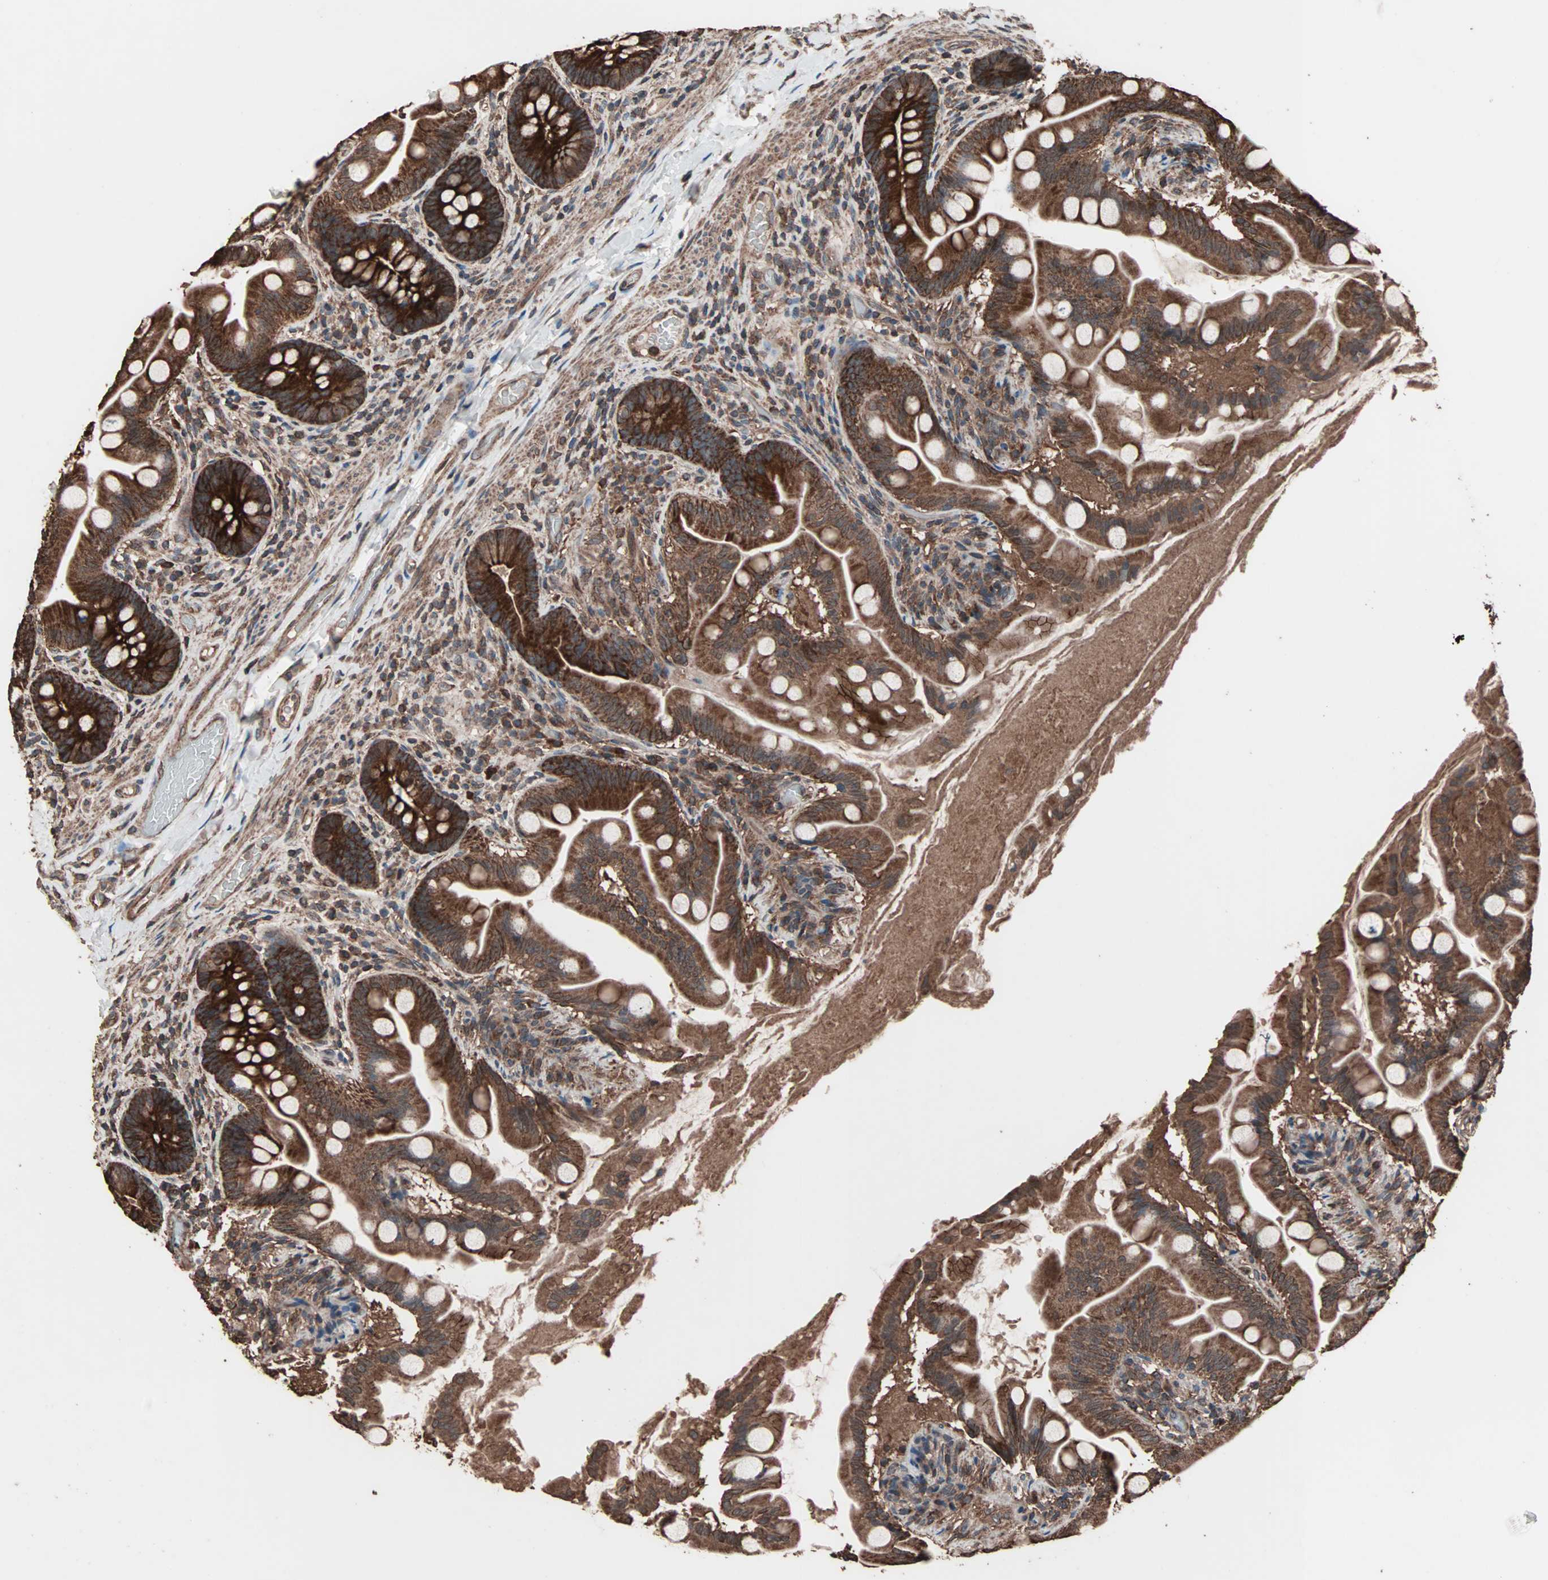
{"staining": {"intensity": "strong", "quantity": ">75%", "location": "cytoplasmic/membranous"}, "tissue": "small intestine", "cell_type": "Glandular cells", "image_type": "normal", "snomed": [{"axis": "morphology", "description": "Normal tissue, NOS"}, {"axis": "topography", "description": "Small intestine"}], "caption": "Brown immunohistochemical staining in unremarkable human small intestine shows strong cytoplasmic/membranous positivity in about >75% of glandular cells. (Stains: DAB in brown, nuclei in blue, Microscopy: brightfield microscopy at high magnification).", "gene": "MRPL2", "patient": {"sex": "female", "age": 56}}